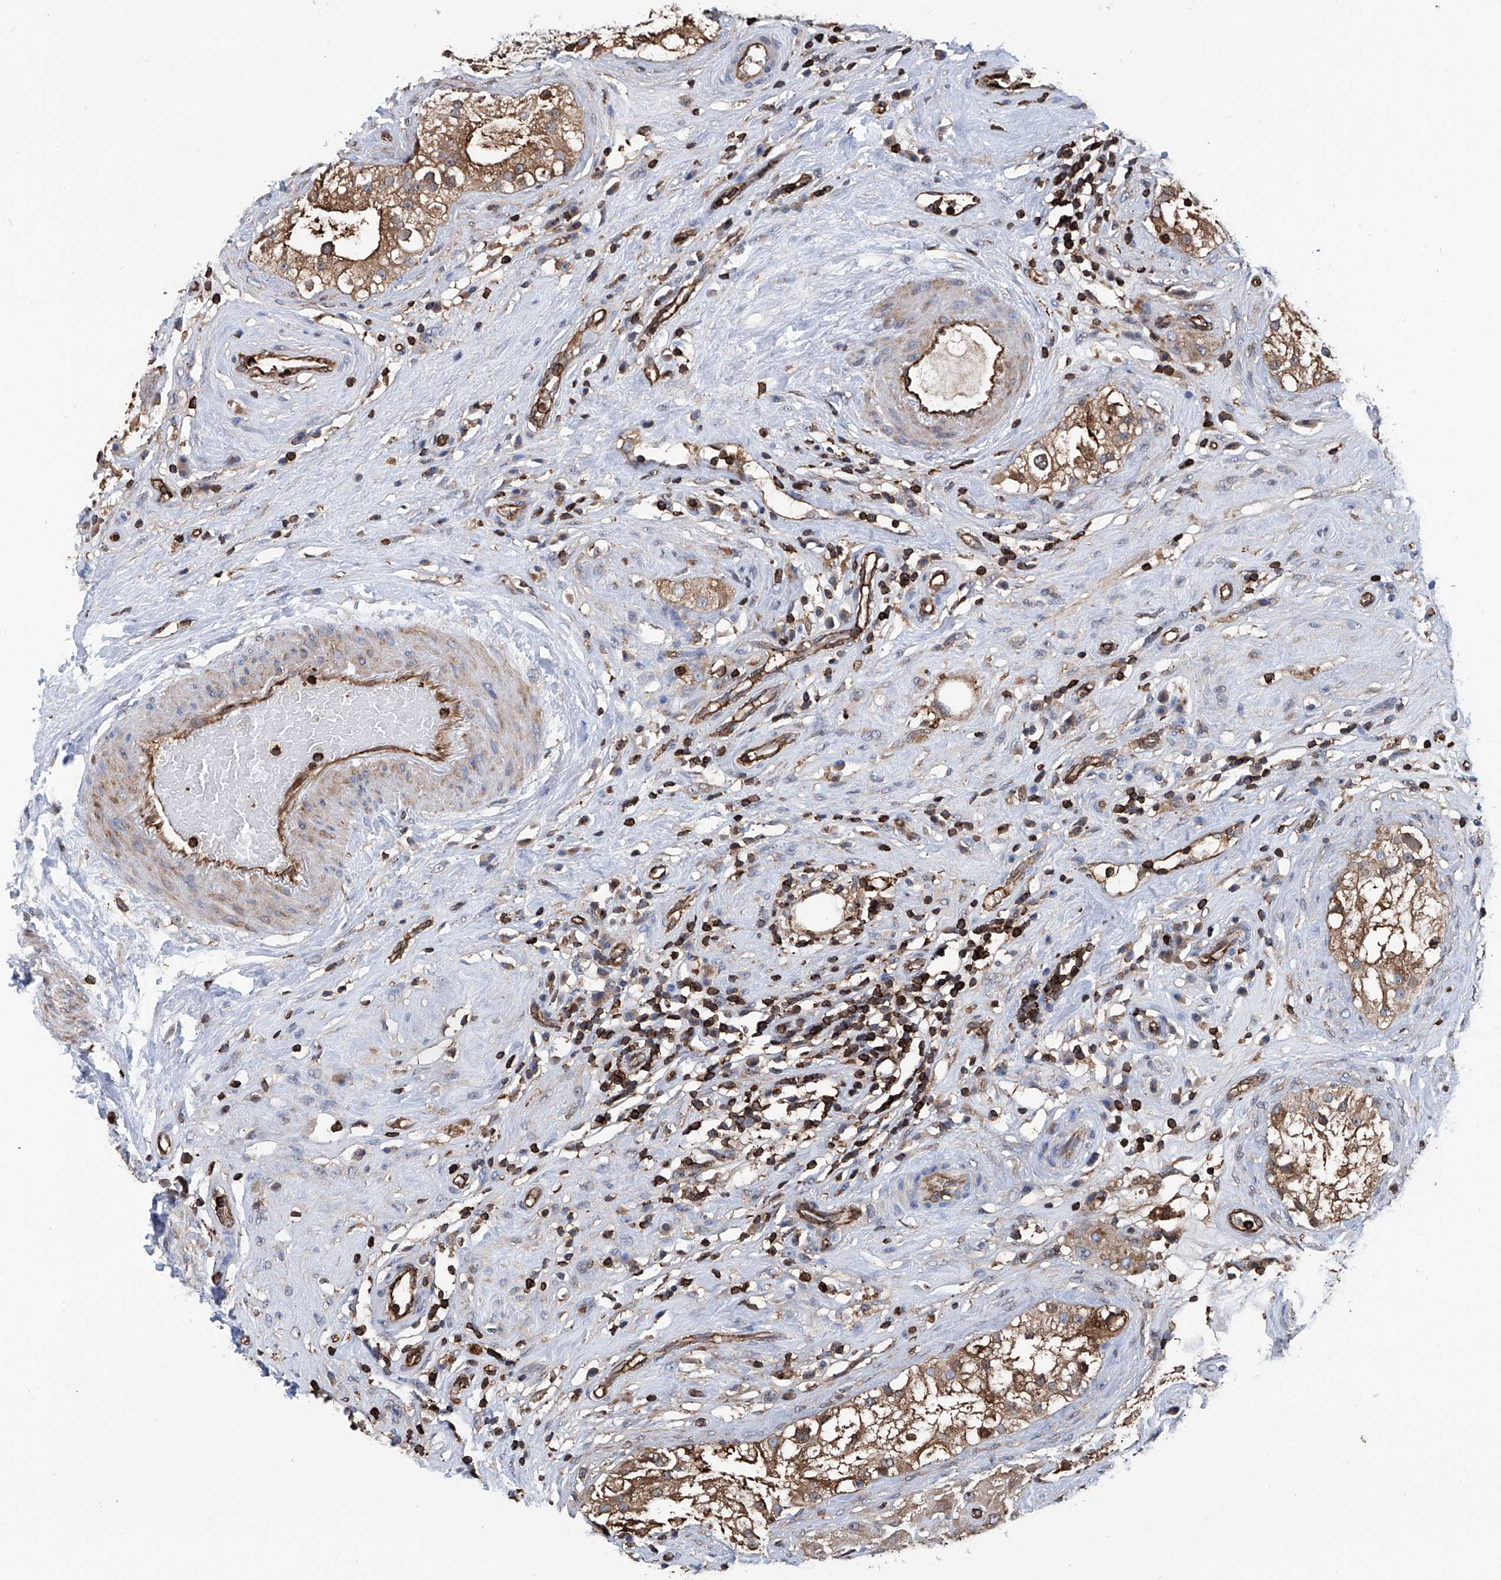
{"staining": {"intensity": "moderate", "quantity": ">75%", "location": "cytoplasmic/membranous"}, "tissue": "testis", "cell_type": "Cells in seminiferous ducts", "image_type": "normal", "snomed": [{"axis": "morphology", "description": "Normal tissue, NOS"}, {"axis": "topography", "description": "Testis"}], "caption": "The image shows a brown stain indicating the presence of a protein in the cytoplasmic/membranous of cells in seminiferous ducts in testis. (brown staining indicates protein expression, while blue staining denotes nuclei).", "gene": "ZNF484", "patient": {"sex": "male", "age": 84}}